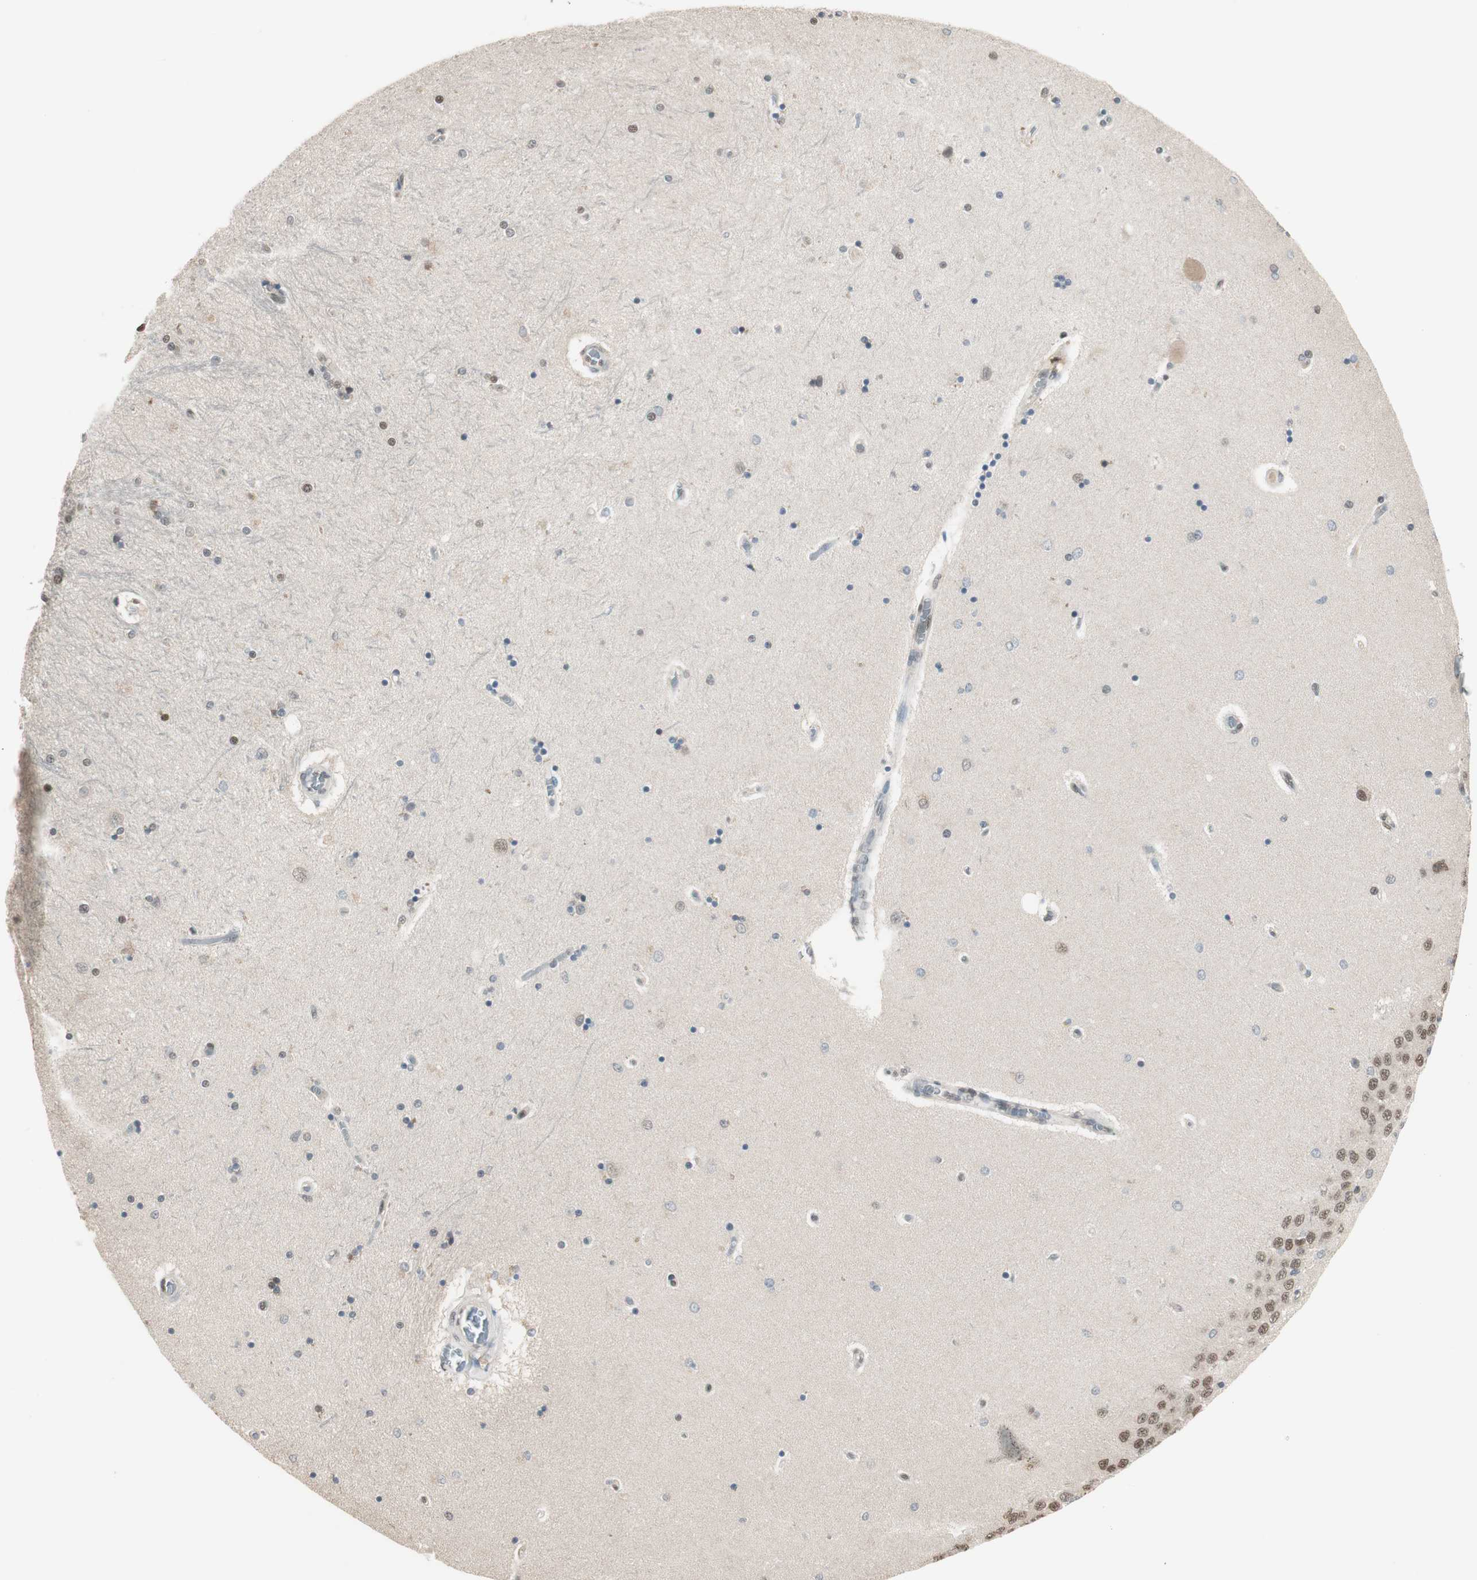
{"staining": {"intensity": "moderate", "quantity": "25%-75%", "location": "nuclear"}, "tissue": "hippocampus", "cell_type": "Glial cells", "image_type": "normal", "snomed": [{"axis": "morphology", "description": "Normal tissue, NOS"}, {"axis": "topography", "description": "Hippocampus"}], "caption": "Brown immunohistochemical staining in normal human hippocampus reveals moderate nuclear positivity in approximately 25%-75% of glial cells.", "gene": "LONP2", "patient": {"sex": "female", "age": 54}}